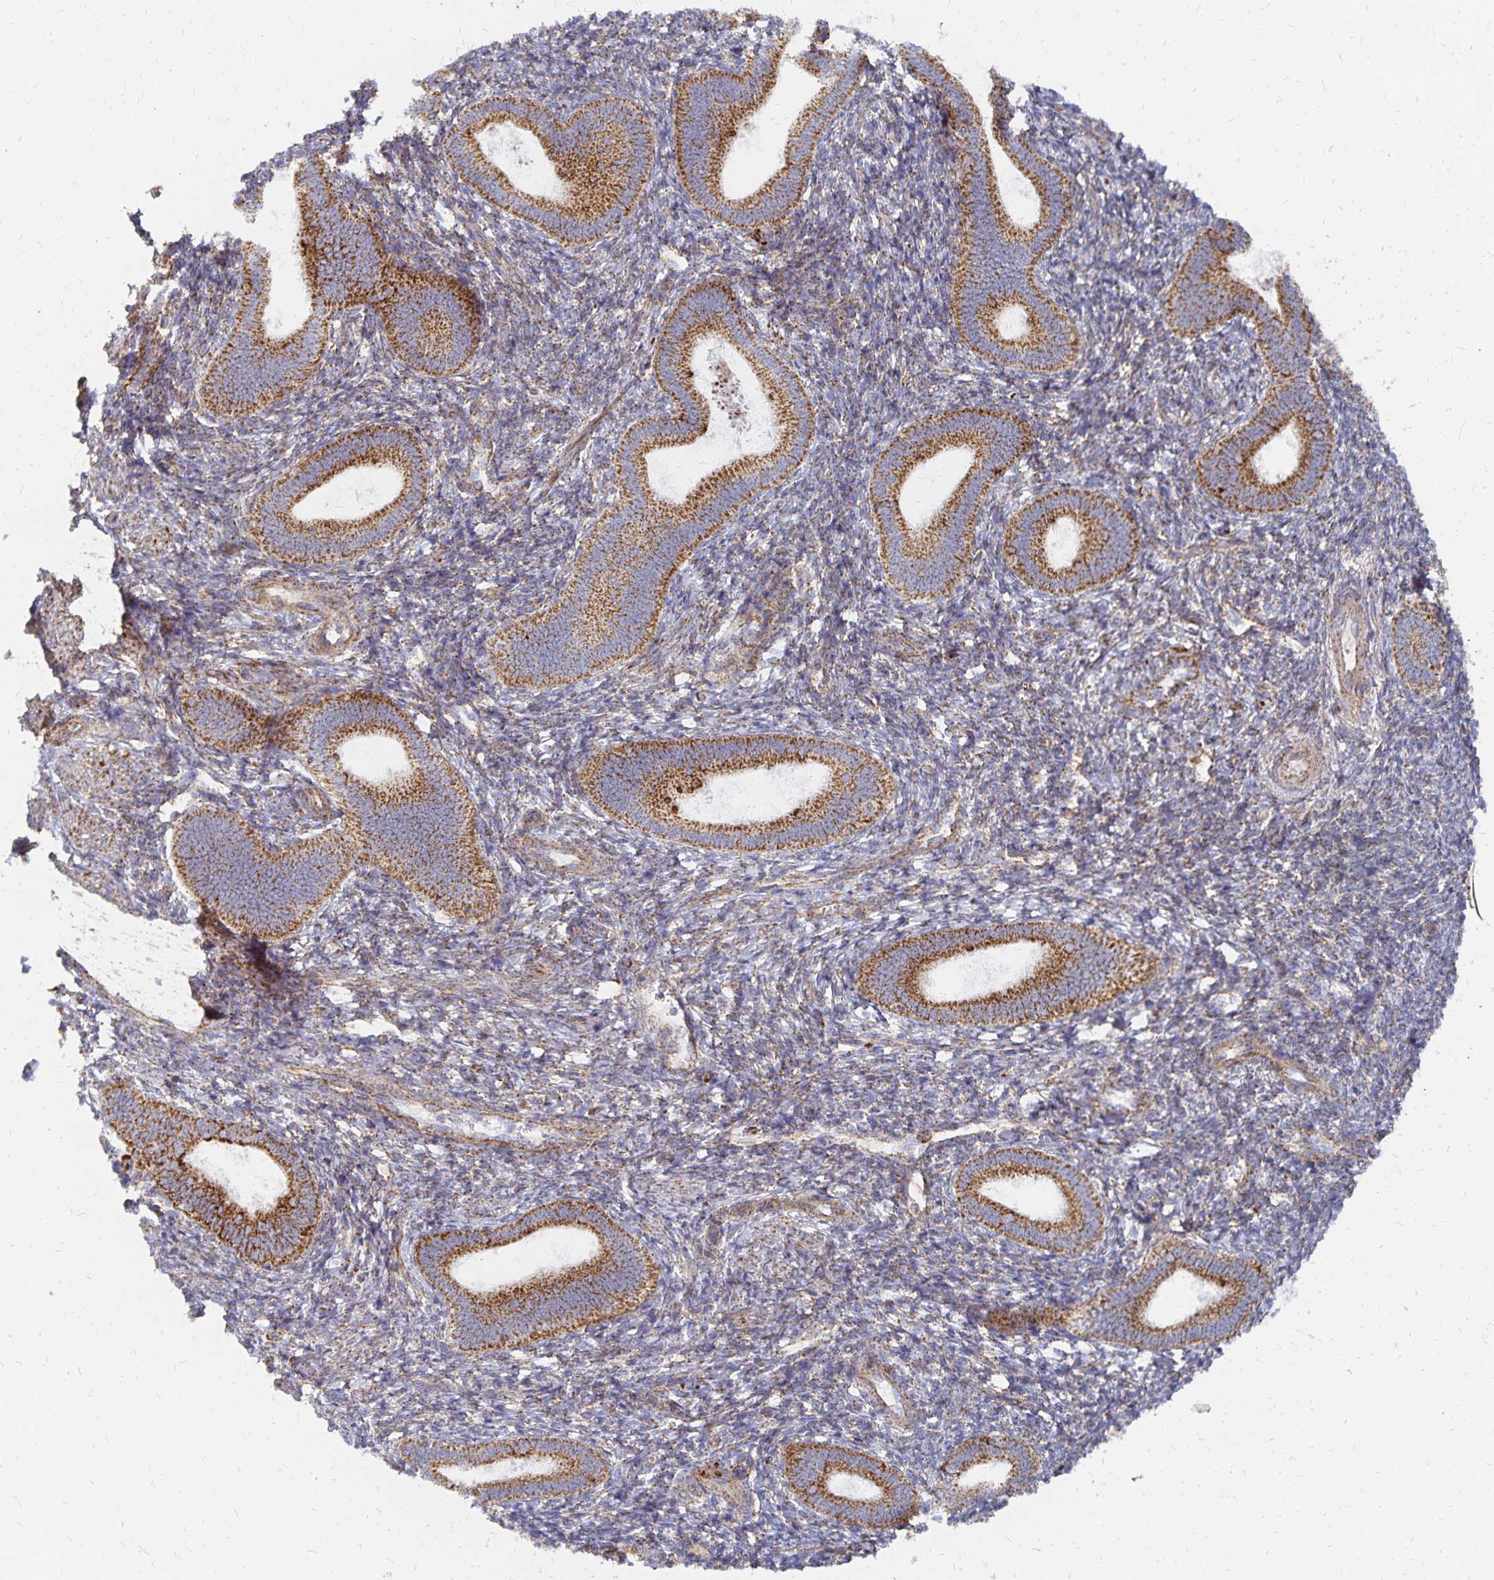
{"staining": {"intensity": "strong", "quantity": "25%-75%", "location": "cytoplasmic/membranous"}, "tissue": "endometrium", "cell_type": "Cells in endometrial stroma", "image_type": "normal", "snomed": [{"axis": "morphology", "description": "Normal tissue, NOS"}, {"axis": "topography", "description": "Endometrium"}], "caption": "Strong cytoplasmic/membranous protein staining is identified in about 25%-75% of cells in endometrial stroma in endometrium. (DAB (3,3'-diaminobenzidine) IHC, brown staining for protein, blue staining for nuclei).", "gene": "STOML2", "patient": {"sex": "female", "age": 41}}